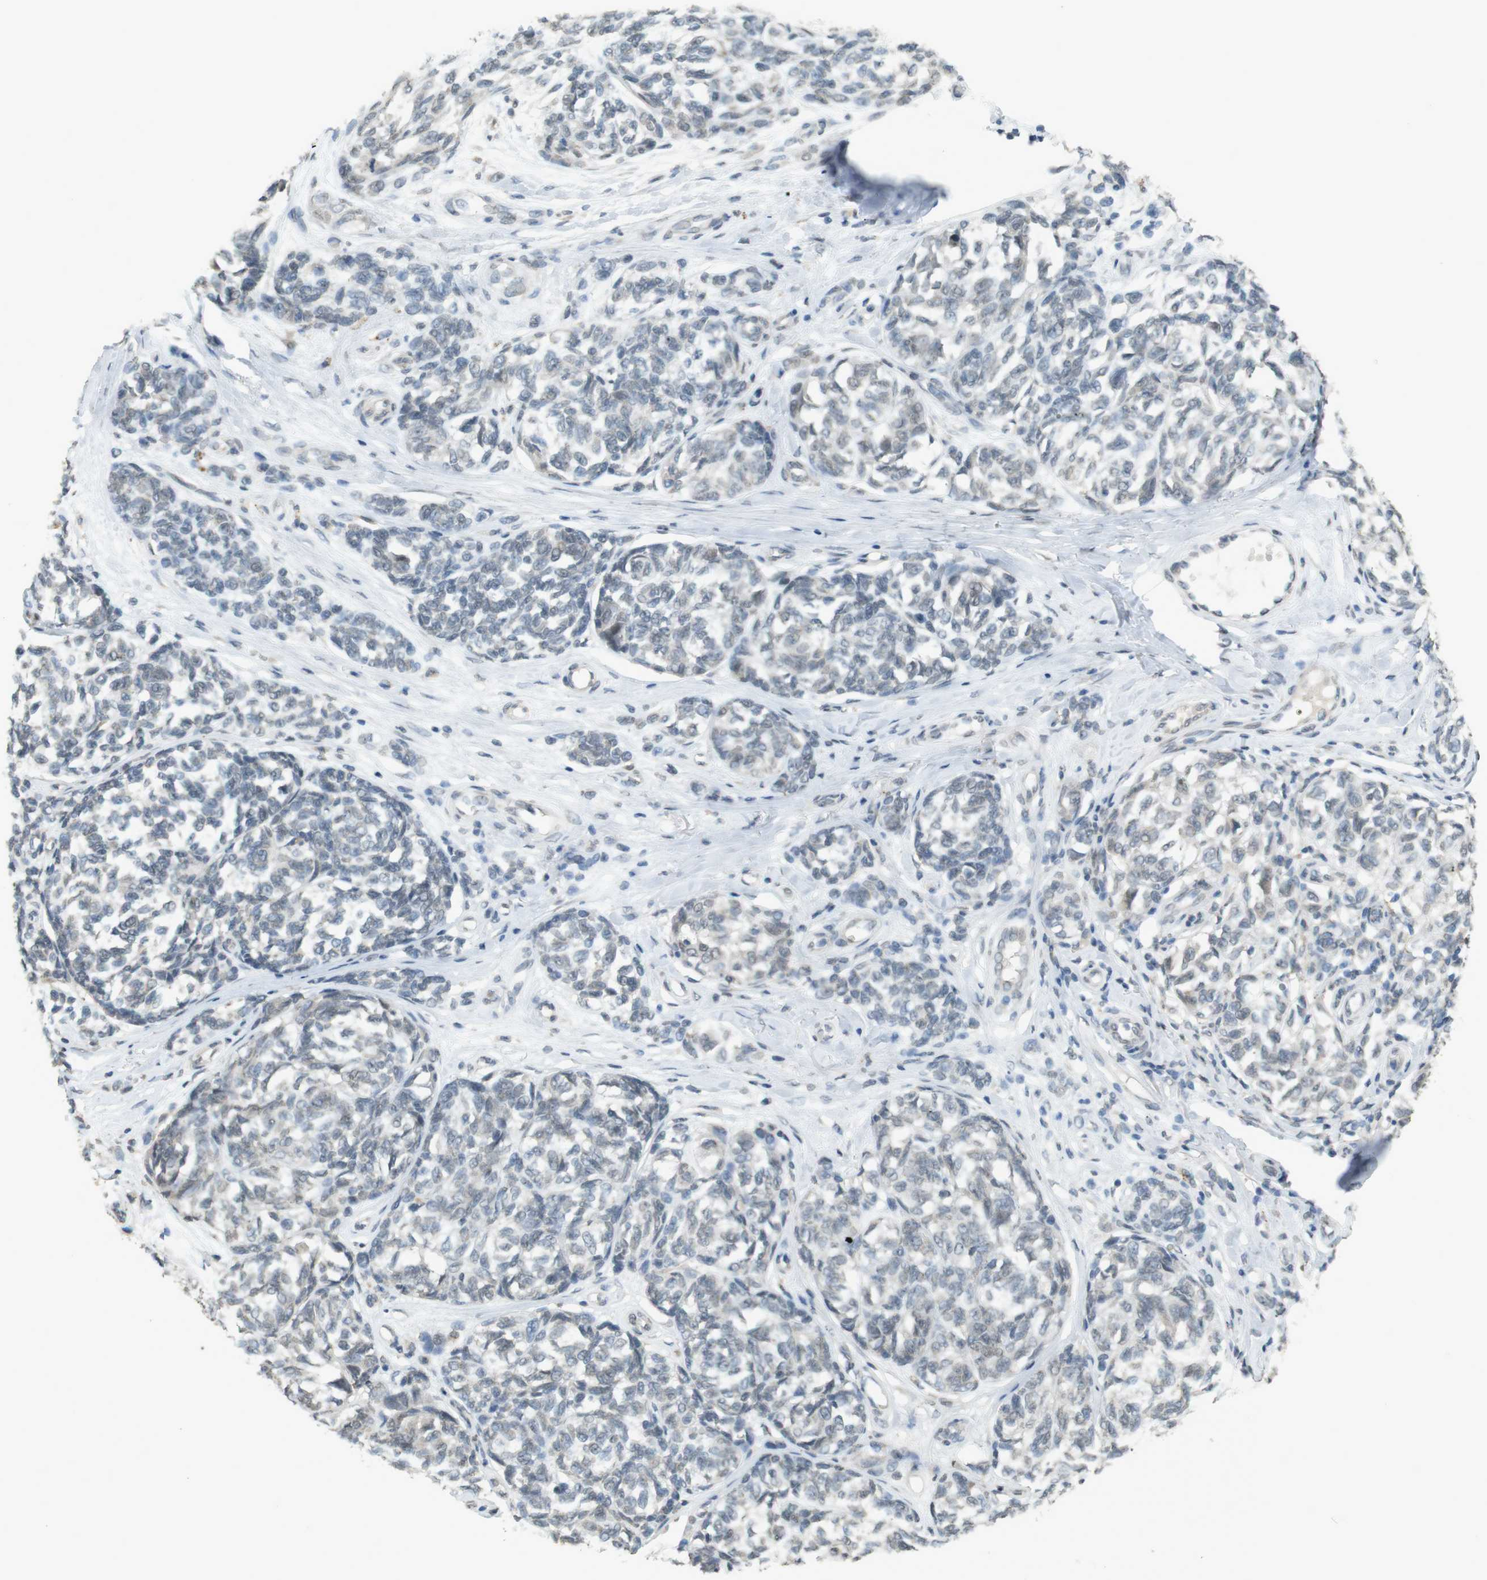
{"staining": {"intensity": "negative", "quantity": "none", "location": "none"}, "tissue": "melanoma", "cell_type": "Tumor cells", "image_type": "cancer", "snomed": [{"axis": "morphology", "description": "Malignant melanoma, NOS"}, {"axis": "topography", "description": "Skin"}], "caption": "Protein analysis of melanoma reveals no significant expression in tumor cells. (DAB (3,3'-diaminobenzidine) immunohistochemistry with hematoxylin counter stain).", "gene": "FZD10", "patient": {"sex": "female", "age": 64}}